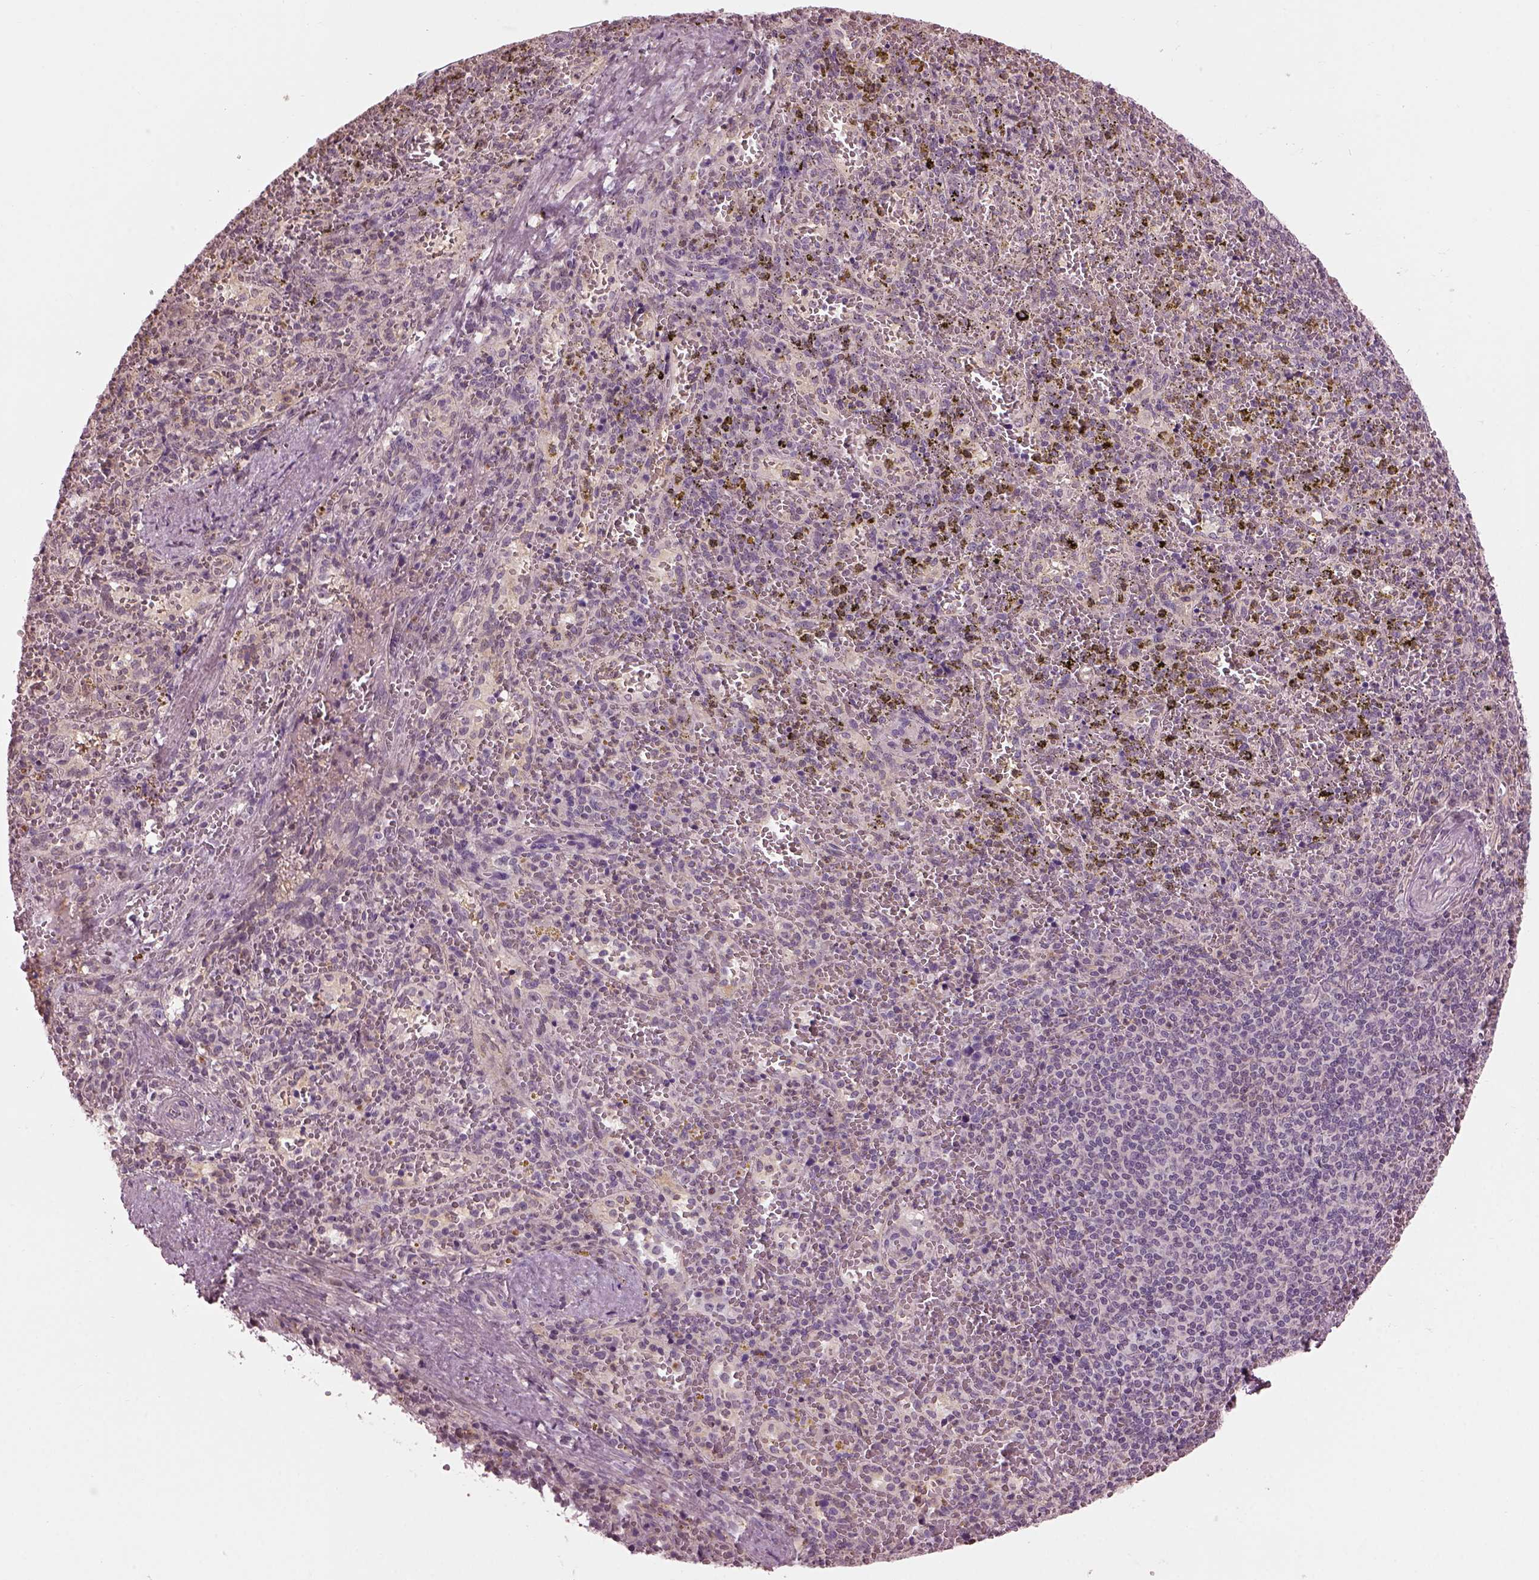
{"staining": {"intensity": "negative", "quantity": "none", "location": "none"}, "tissue": "spleen", "cell_type": "Cells in red pulp", "image_type": "normal", "snomed": [{"axis": "morphology", "description": "Normal tissue, NOS"}, {"axis": "topography", "description": "Spleen"}], "caption": "The image displays no staining of cells in red pulp in normal spleen. Nuclei are stained in blue.", "gene": "BFSP1", "patient": {"sex": "female", "age": 50}}